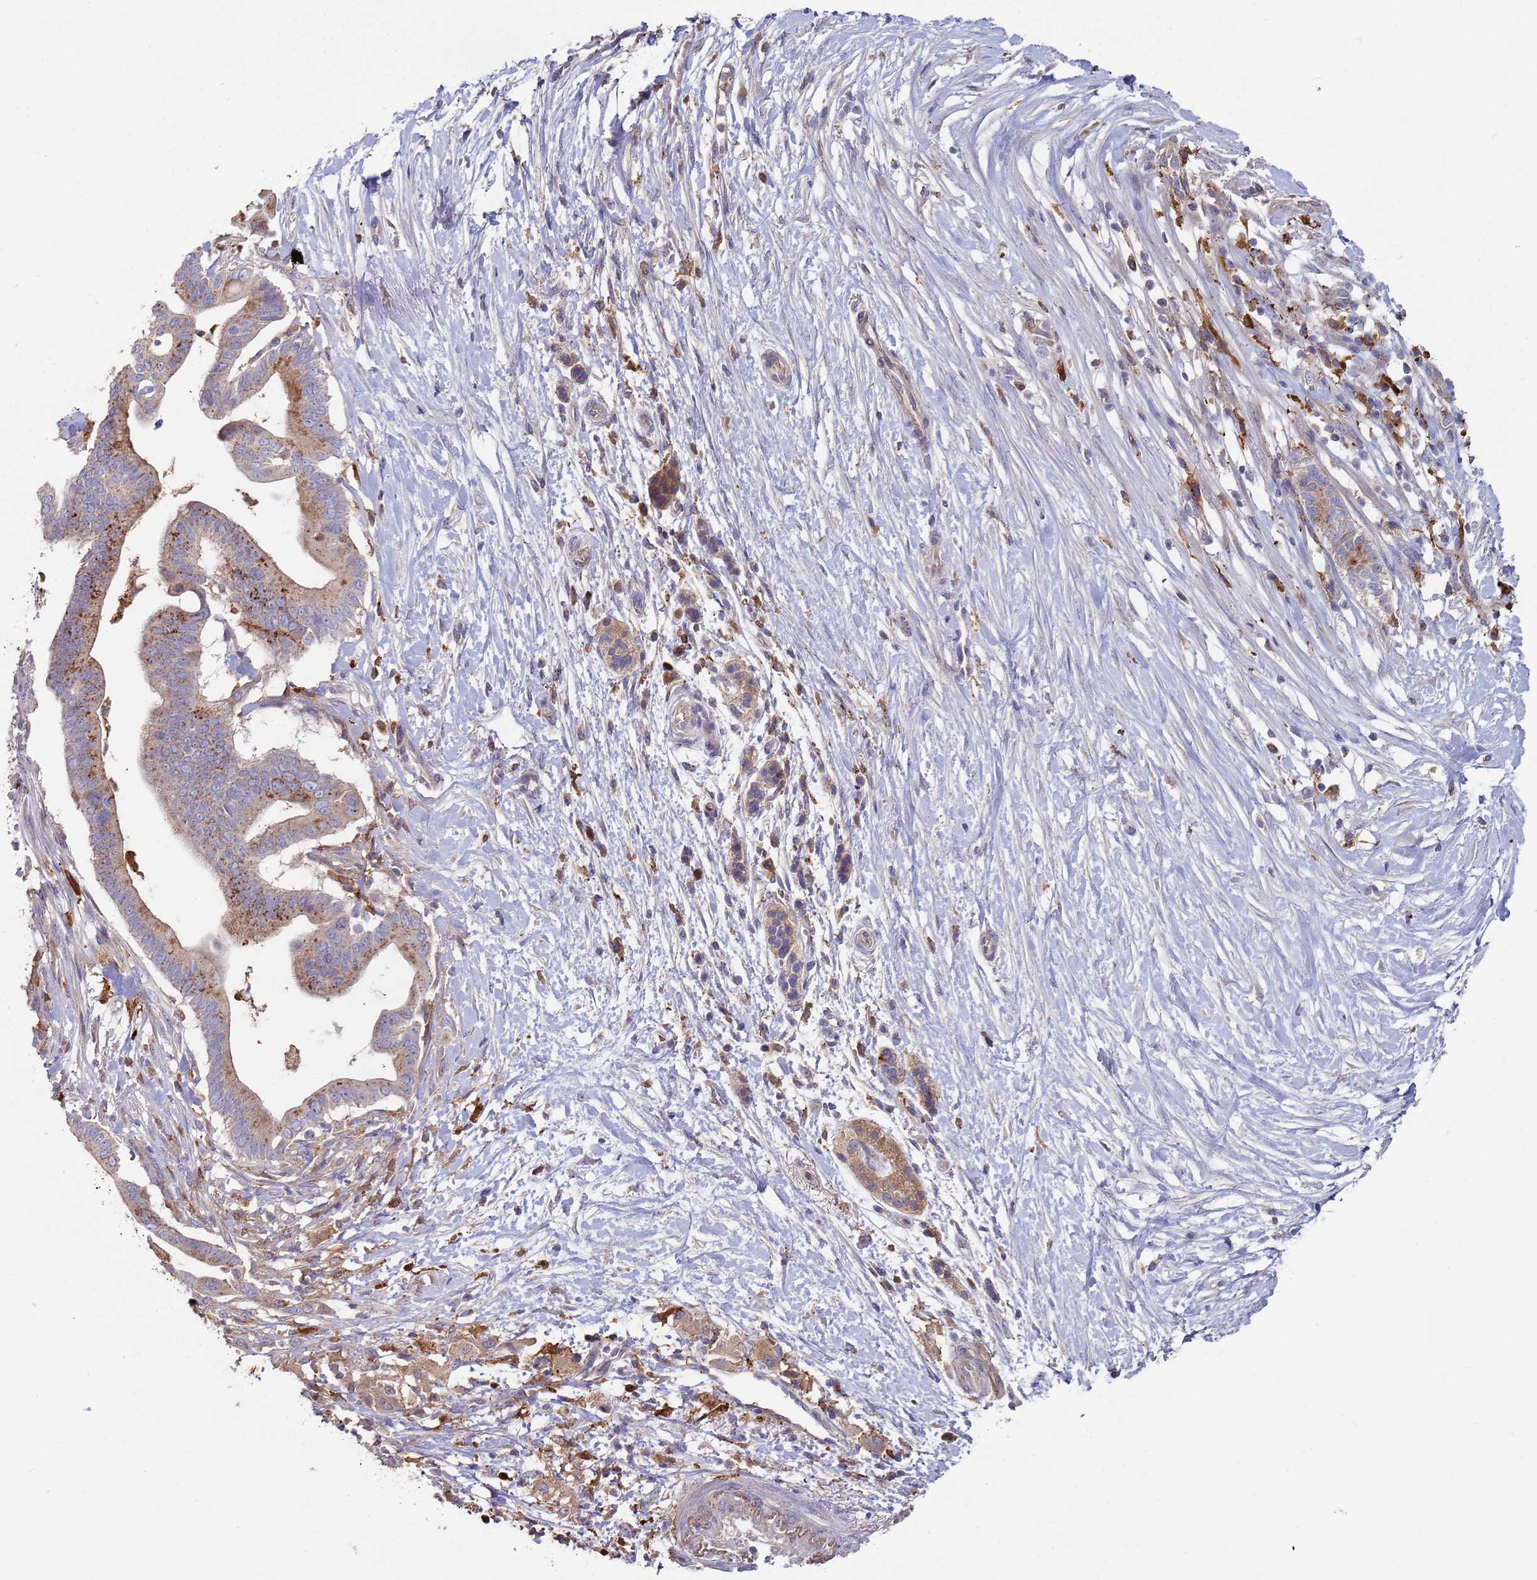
{"staining": {"intensity": "moderate", "quantity": "<25%", "location": "cytoplasmic/membranous"}, "tissue": "pancreatic cancer", "cell_type": "Tumor cells", "image_type": "cancer", "snomed": [{"axis": "morphology", "description": "Adenocarcinoma, NOS"}, {"axis": "topography", "description": "Pancreas"}], "caption": "IHC (DAB (3,3'-diaminobenzidine)) staining of adenocarcinoma (pancreatic) shows moderate cytoplasmic/membranous protein positivity in approximately <25% of tumor cells.", "gene": "MALRD1", "patient": {"sex": "male", "age": 68}}